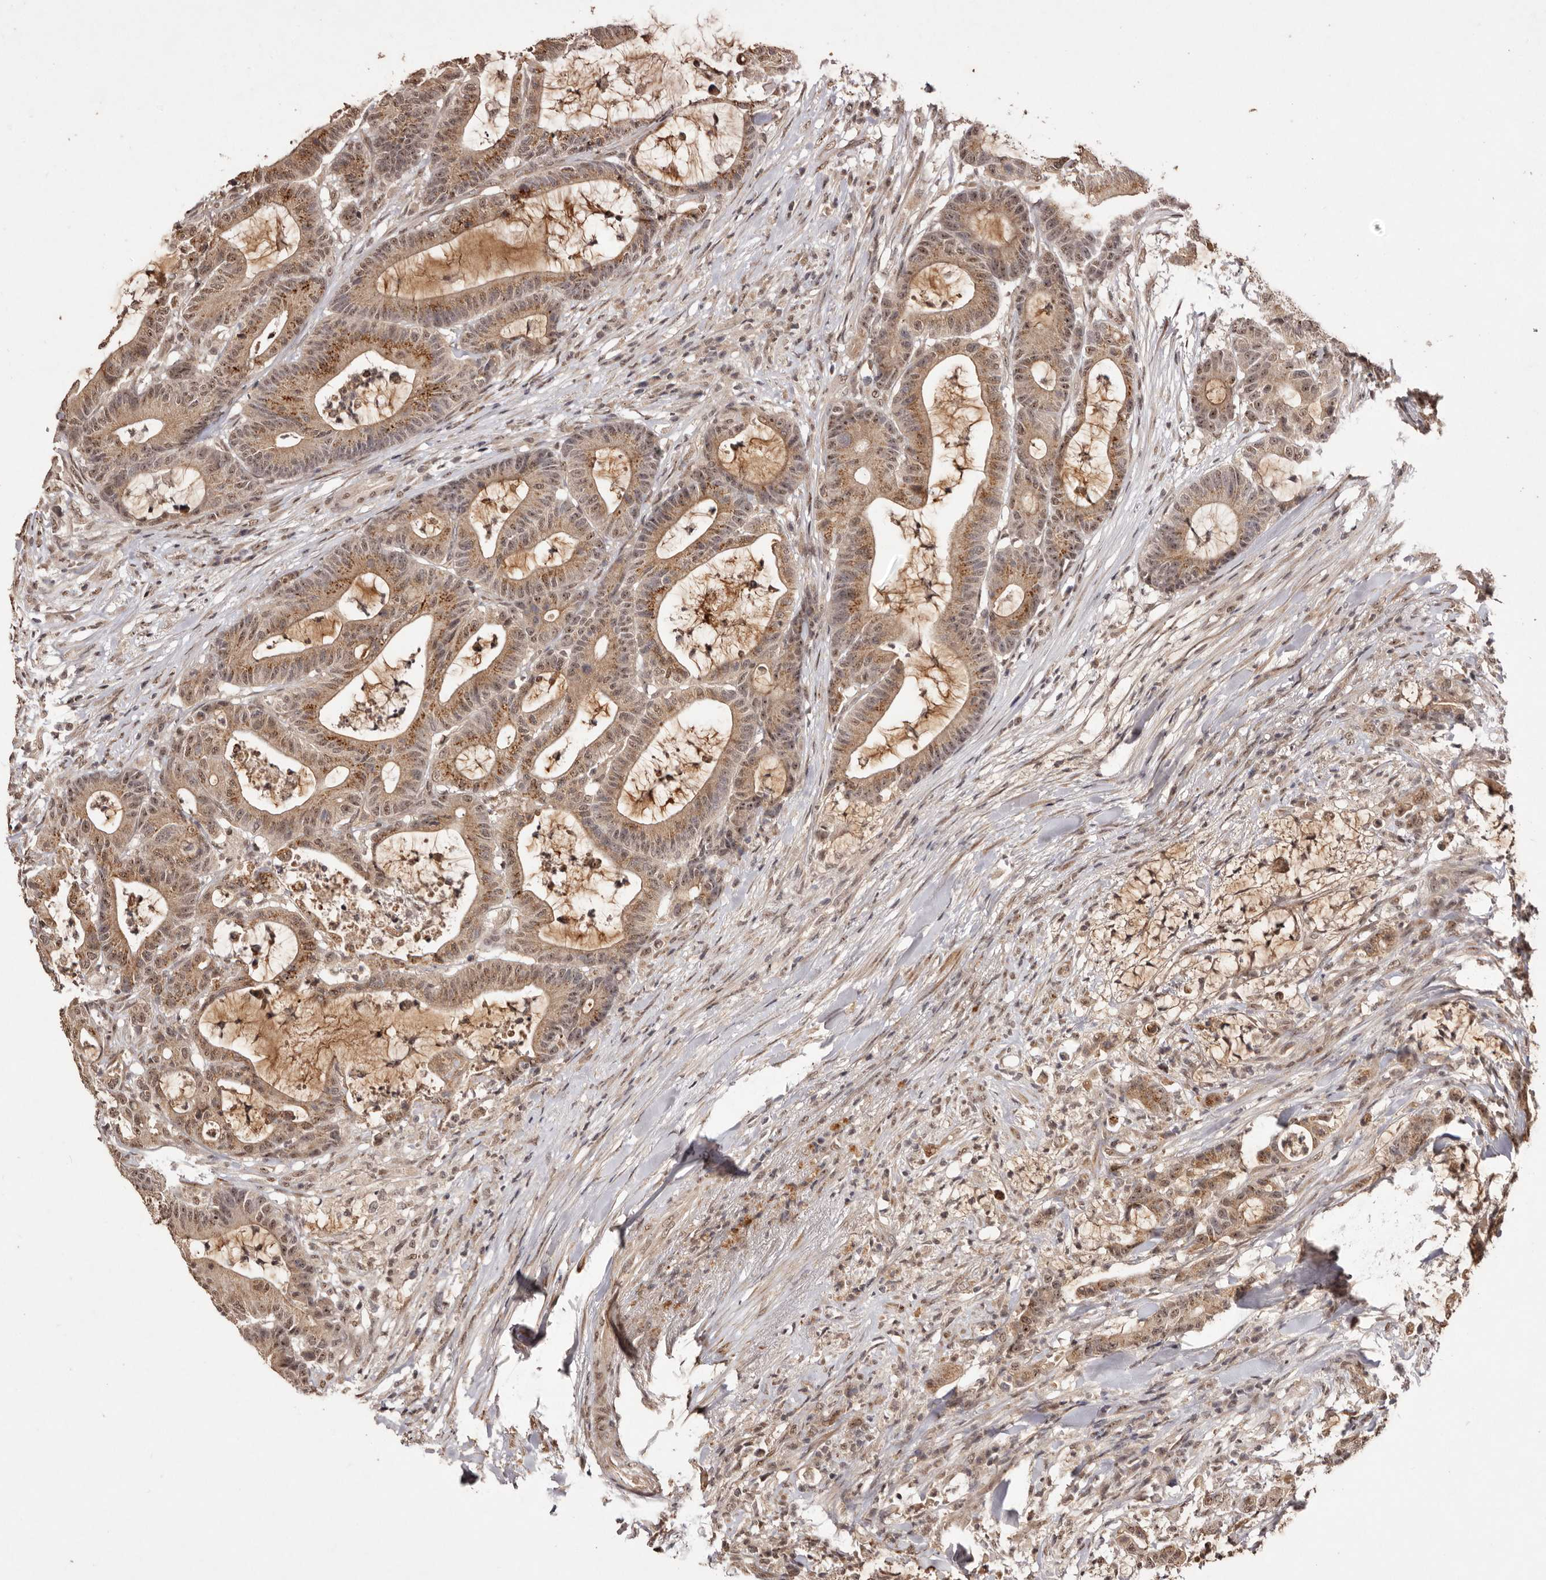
{"staining": {"intensity": "strong", "quantity": "25%-75%", "location": "cytoplasmic/membranous,nuclear"}, "tissue": "colorectal cancer", "cell_type": "Tumor cells", "image_type": "cancer", "snomed": [{"axis": "morphology", "description": "Adenocarcinoma, NOS"}, {"axis": "topography", "description": "Colon"}], "caption": "This image demonstrates colorectal cancer stained with immunohistochemistry to label a protein in brown. The cytoplasmic/membranous and nuclear of tumor cells show strong positivity for the protein. Nuclei are counter-stained blue.", "gene": "NOTCH1", "patient": {"sex": "female", "age": 84}}